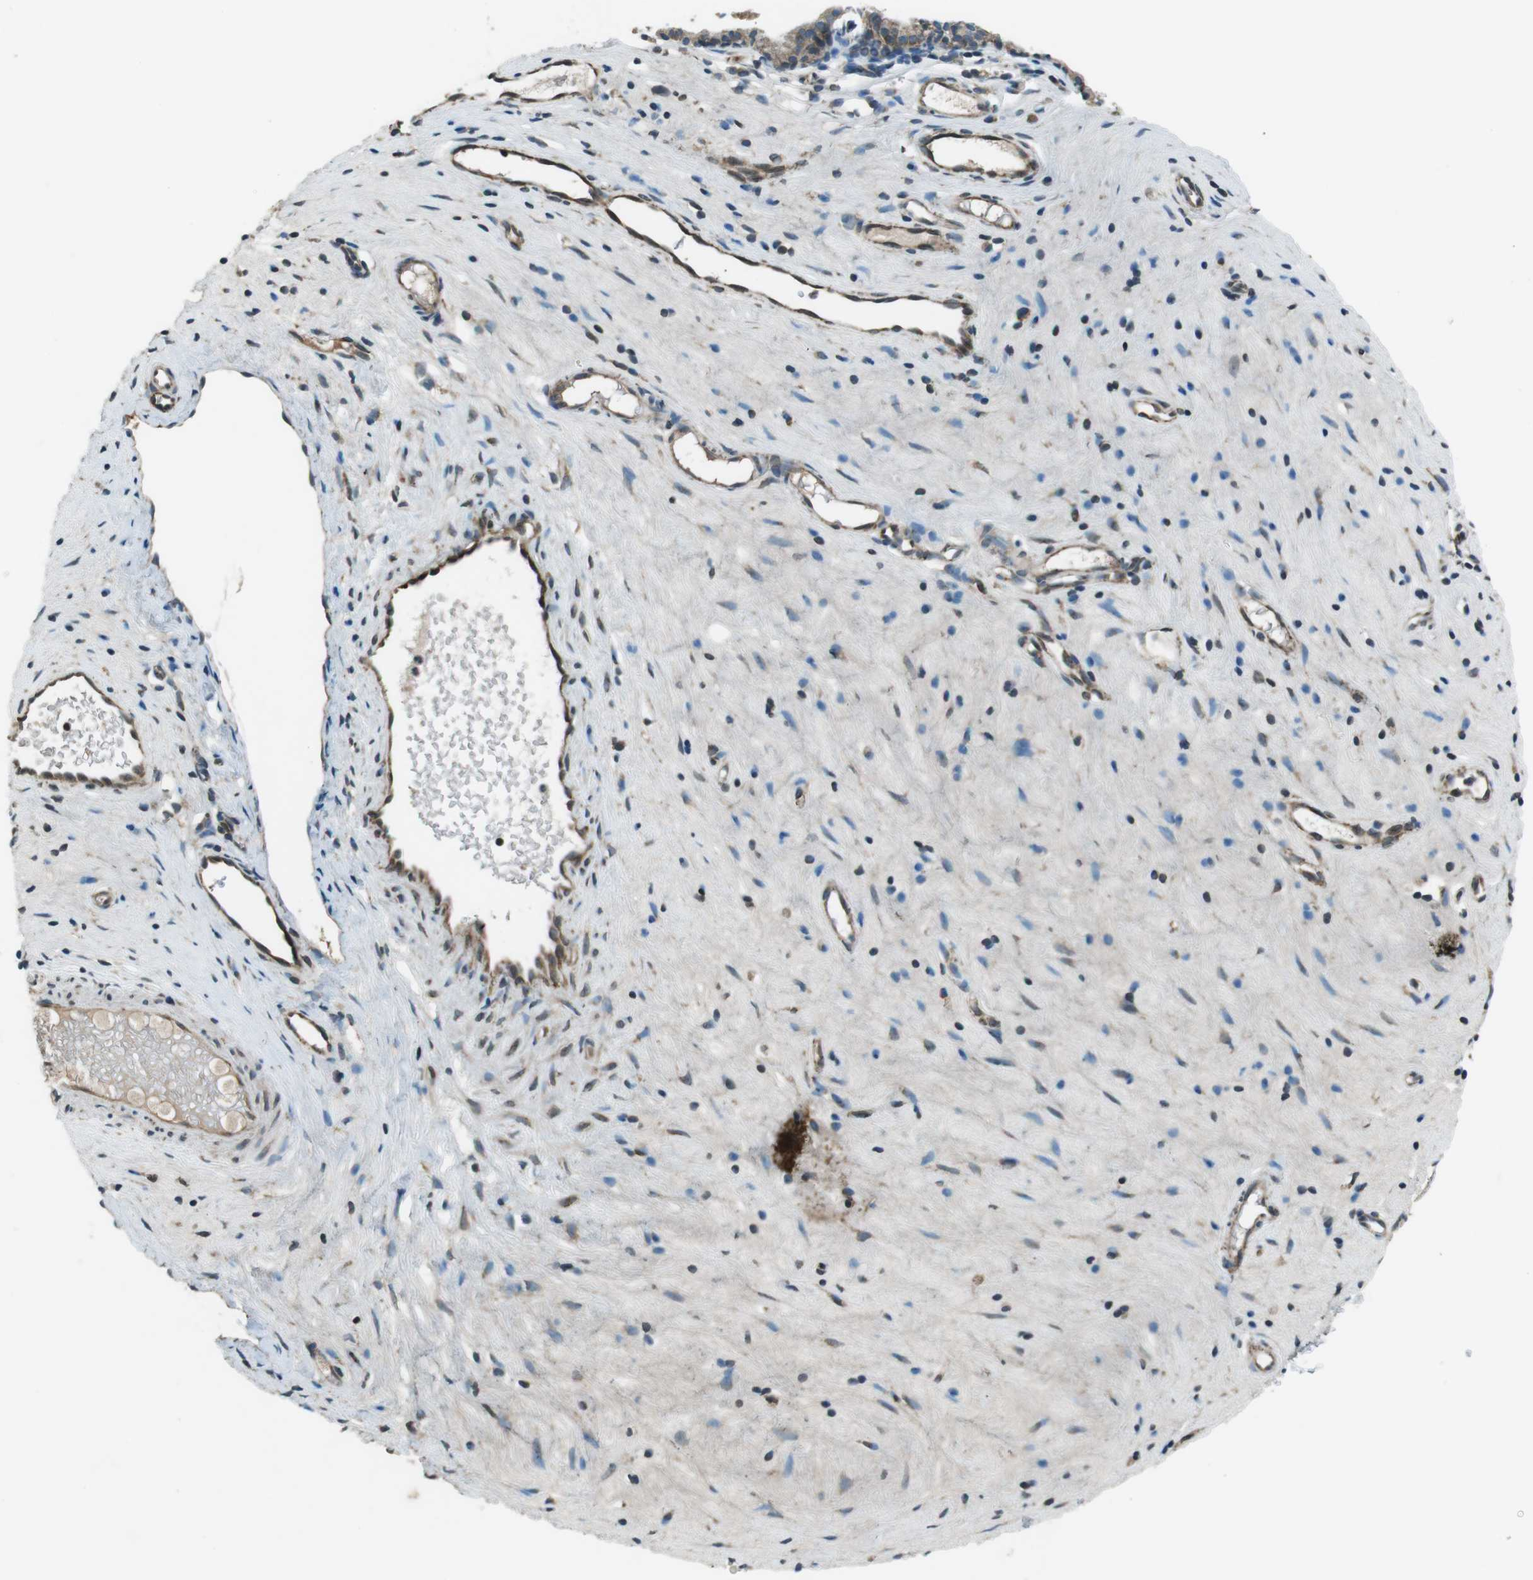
{"staining": {"intensity": "strong", "quantity": ">75%", "location": "cytoplasmic/membranous"}, "tissue": "nasopharynx", "cell_type": "Respiratory epithelial cells", "image_type": "normal", "snomed": [{"axis": "morphology", "description": "Normal tissue, NOS"}, {"axis": "topography", "description": "Nasopharynx"}], "caption": "Approximately >75% of respiratory epithelial cells in unremarkable human nasopharynx display strong cytoplasmic/membranous protein staining as visualized by brown immunohistochemical staining.", "gene": "KTN1", "patient": {"sex": "female", "age": 78}}